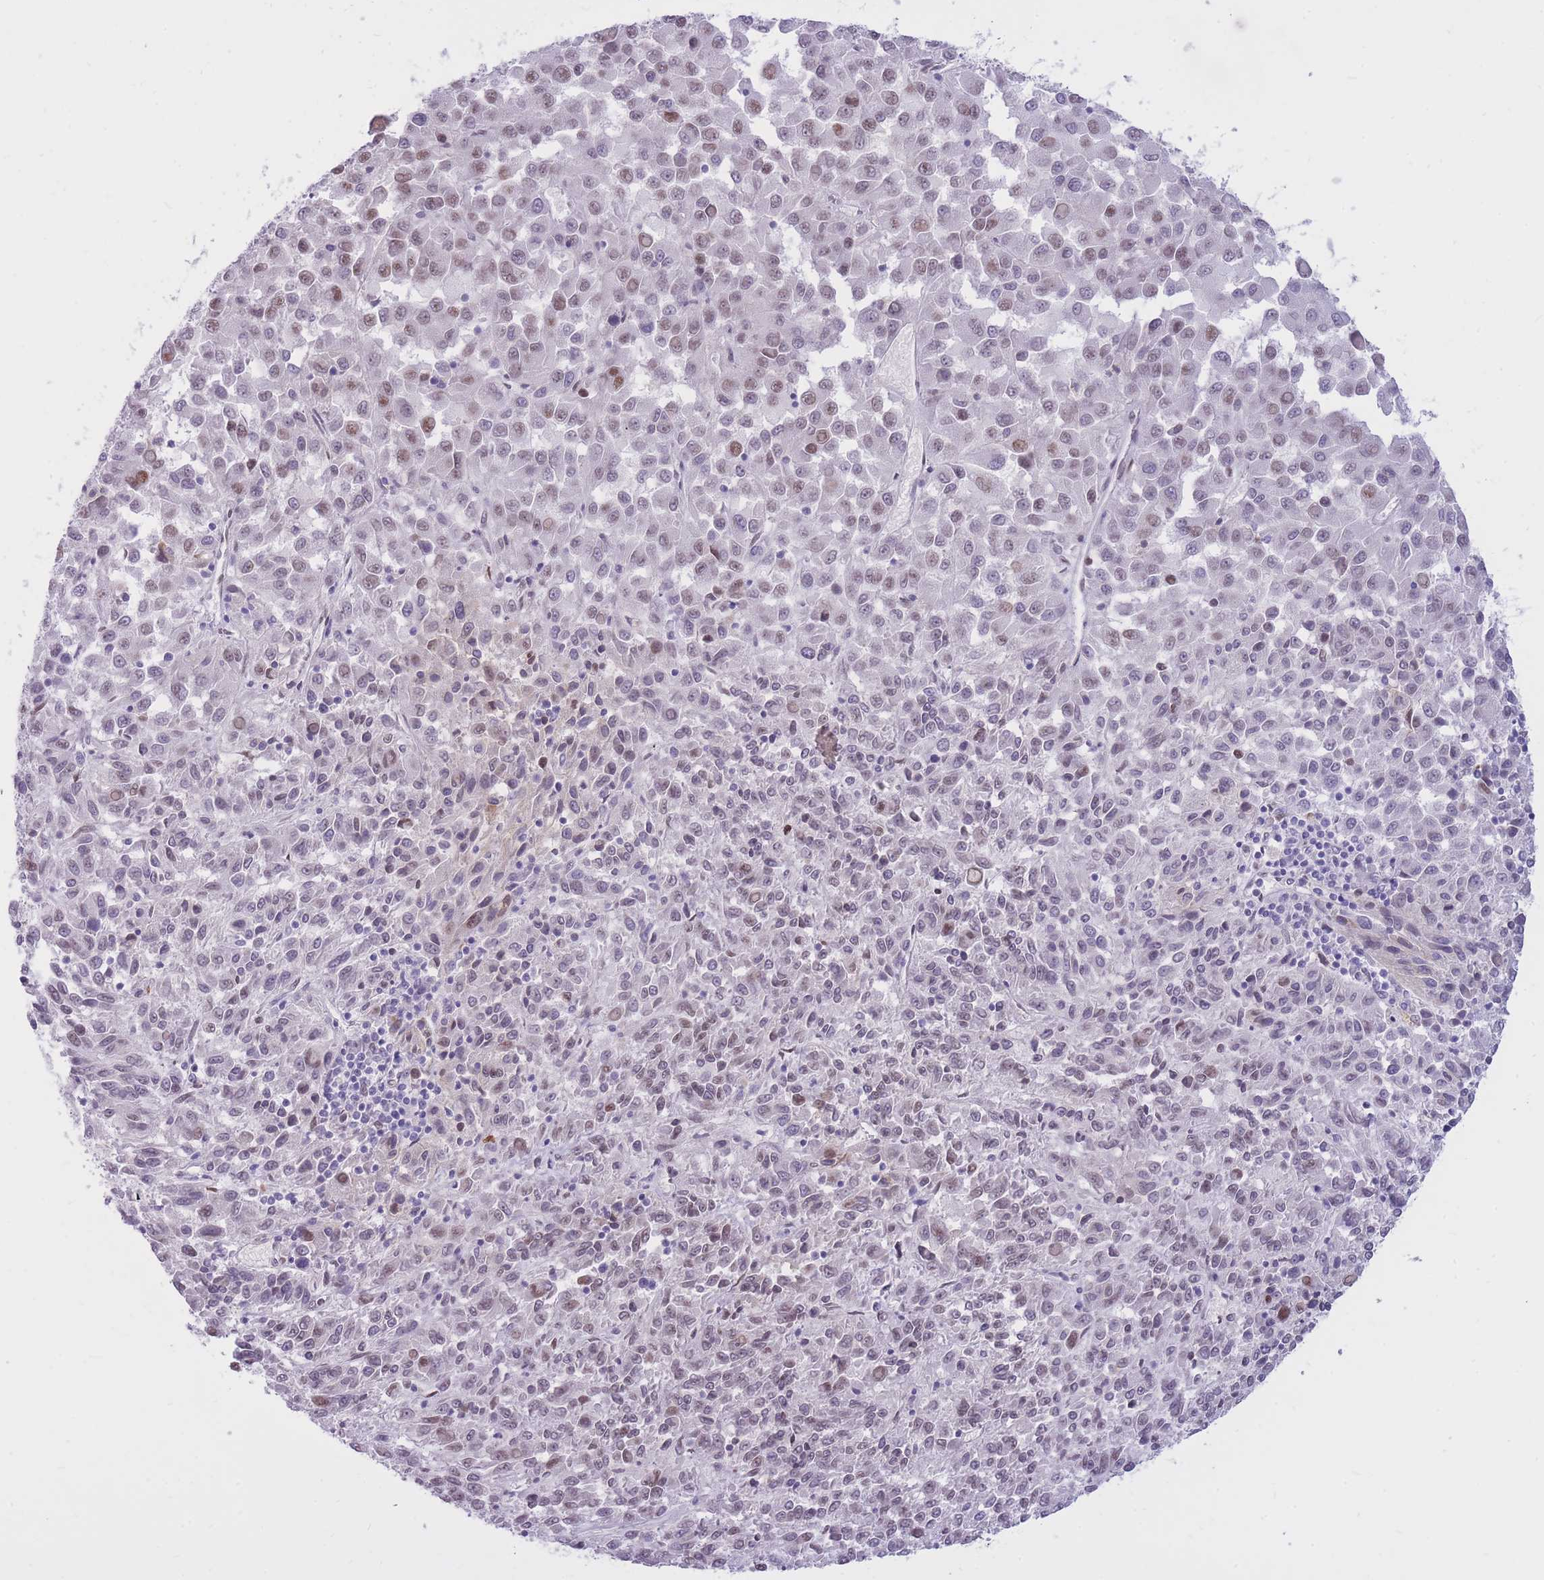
{"staining": {"intensity": "moderate", "quantity": "25%-75%", "location": "nuclear"}, "tissue": "melanoma", "cell_type": "Tumor cells", "image_type": "cancer", "snomed": [{"axis": "morphology", "description": "Malignant melanoma, Metastatic site"}, {"axis": "topography", "description": "Lung"}], "caption": "Immunohistochemical staining of human melanoma reveals moderate nuclear protein expression in about 25%-75% of tumor cells.", "gene": "HOOK2", "patient": {"sex": "male", "age": 64}}